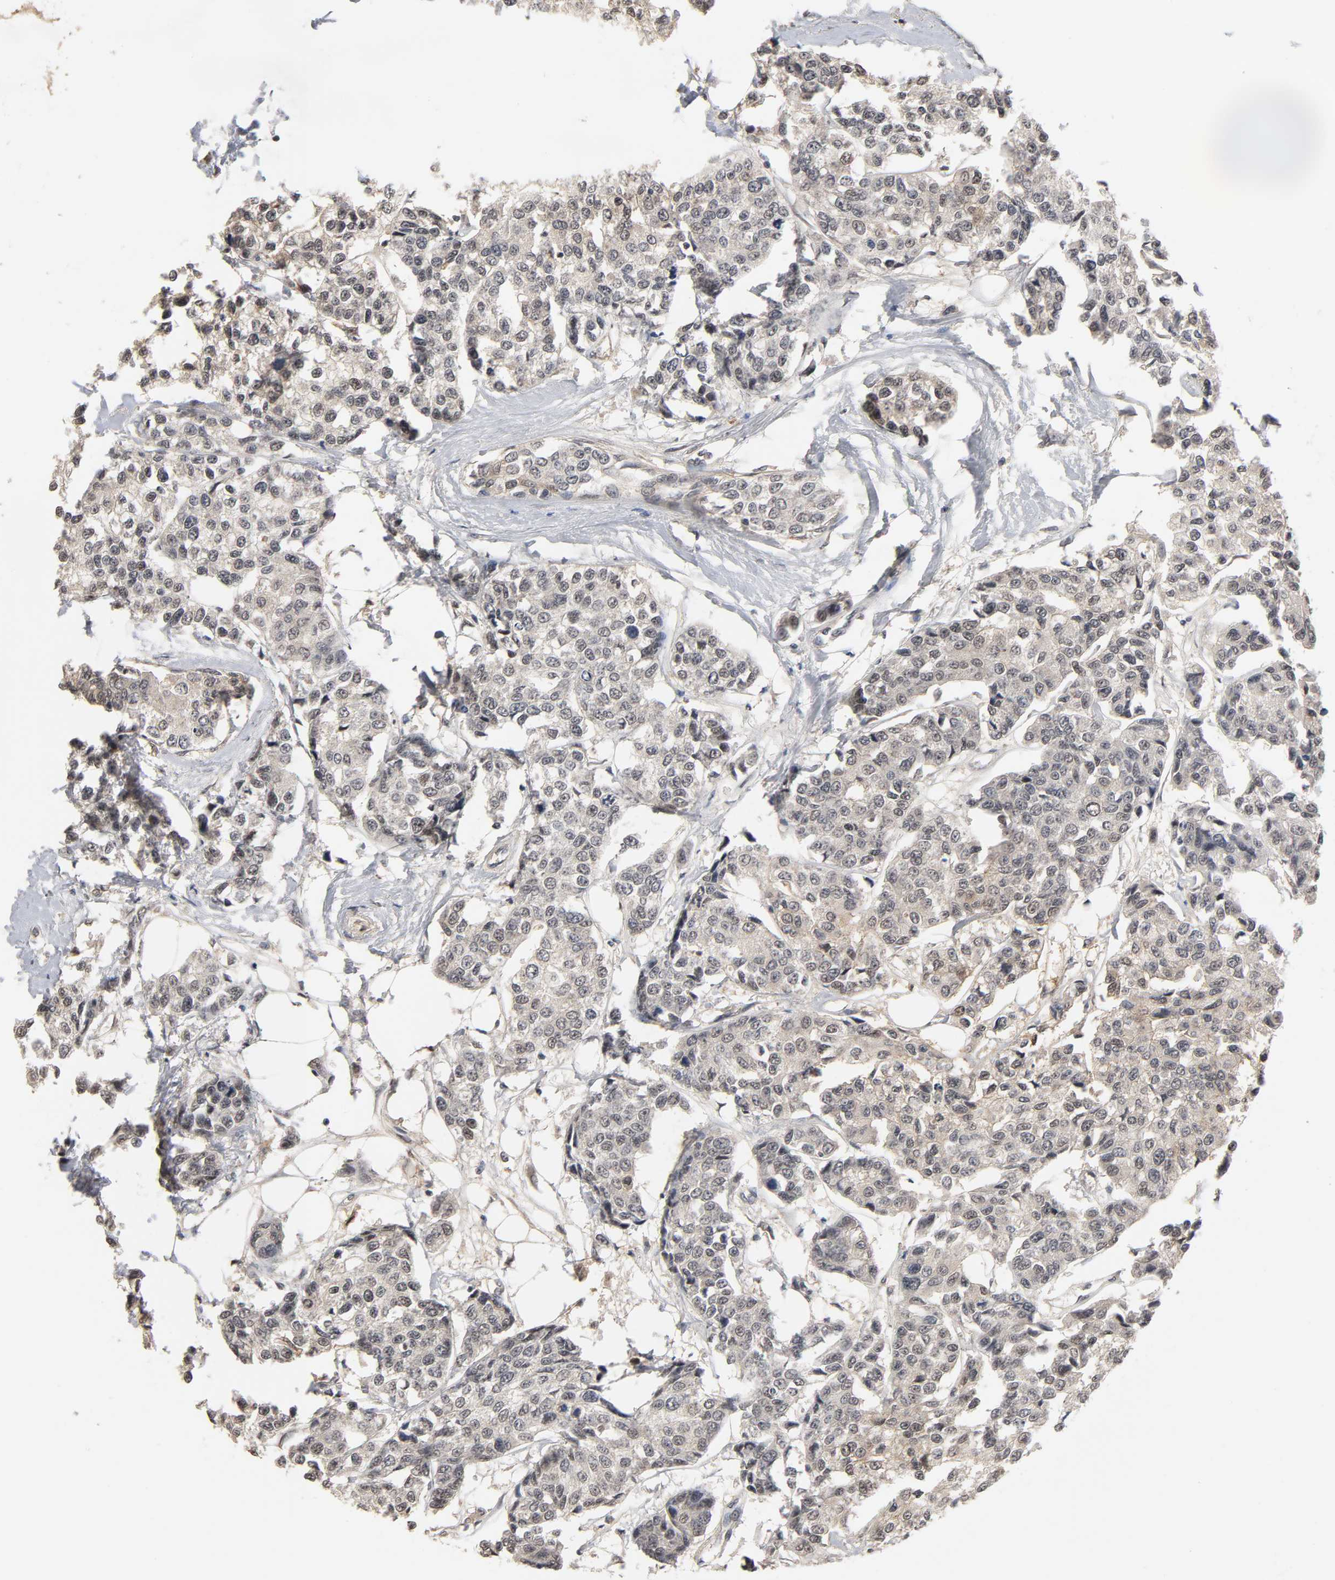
{"staining": {"intensity": "moderate", "quantity": "25%-75%", "location": "cytoplasmic/membranous,nuclear"}, "tissue": "breast cancer", "cell_type": "Tumor cells", "image_type": "cancer", "snomed": [{"axis": "morphology", "description": "Duct carcinoma"}, {"axis": "topography", "description": "Breast"}], "caption": "Tumor cells demonstrate medium levels of moderate cytoplasmic/membranous and nuclear positivity in about 25%-75% of cells in human breast intraductal carcinoma.", "gene": "HTR1E", "patient": {"sex": "female", "age": 51}}